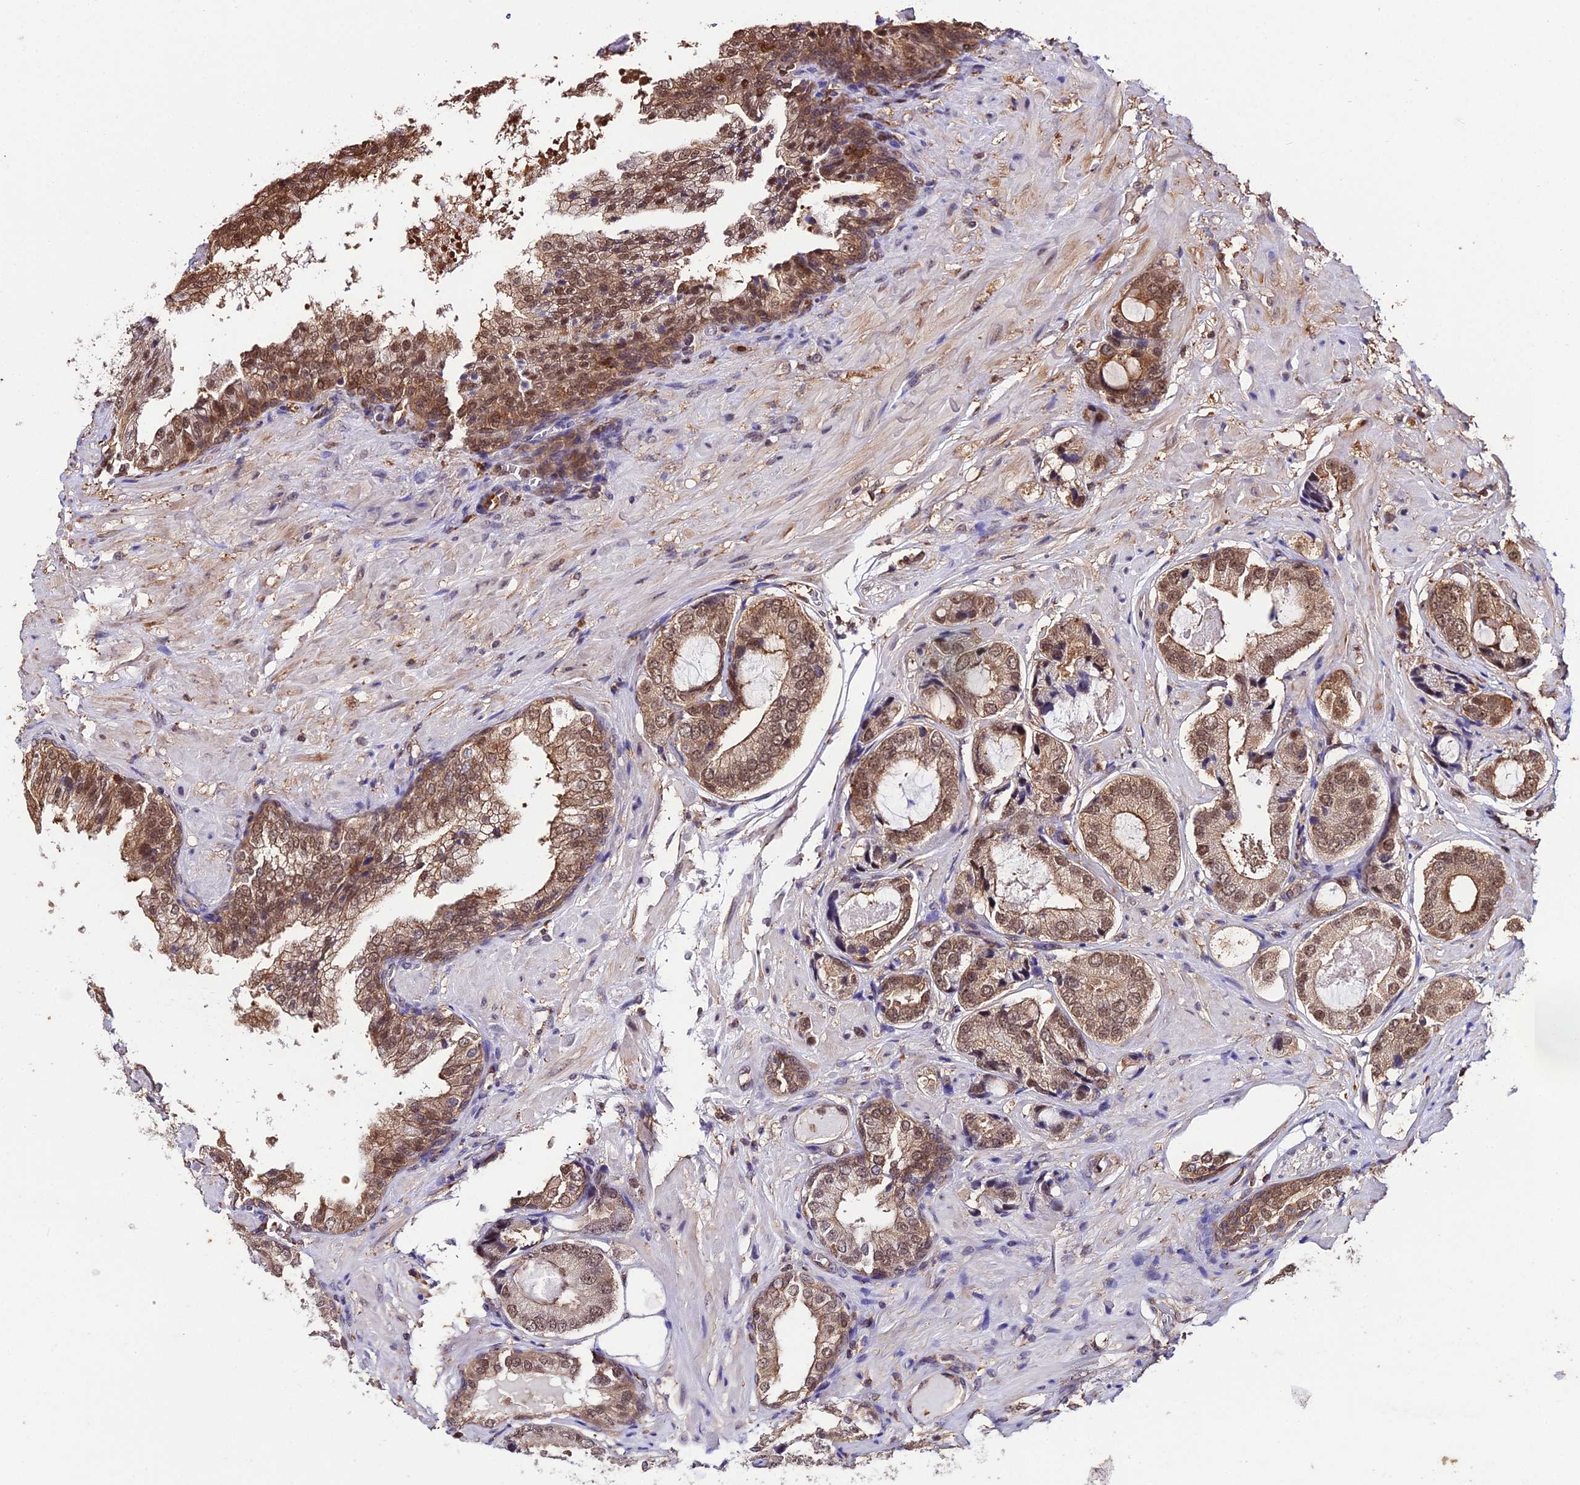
{"staining": {"intensity": "moderate", "quantity": ">75%", "location": "cytoplasmic/membranous,nuclear"}, "tissue": "prostate cancer", "cell_type": "Tumor cells", "image_type": "cancer", "snomed": [{"axis": "morphology", "description": "Adenocarcinoma, High grade"}, {"axis": "topography", "description": "Prostate"}], "caption": "An immunohistochemistry histopathology image of neoplastic tissue is shown. Protein staining in brown labels moderate cytoplasmic/membranous and nuclear positivity in prostate adenocarcinoma (high-grade) within tumor cells.", "gene": "PPP4C", "patient": {"sex": "male", "age": 59}}